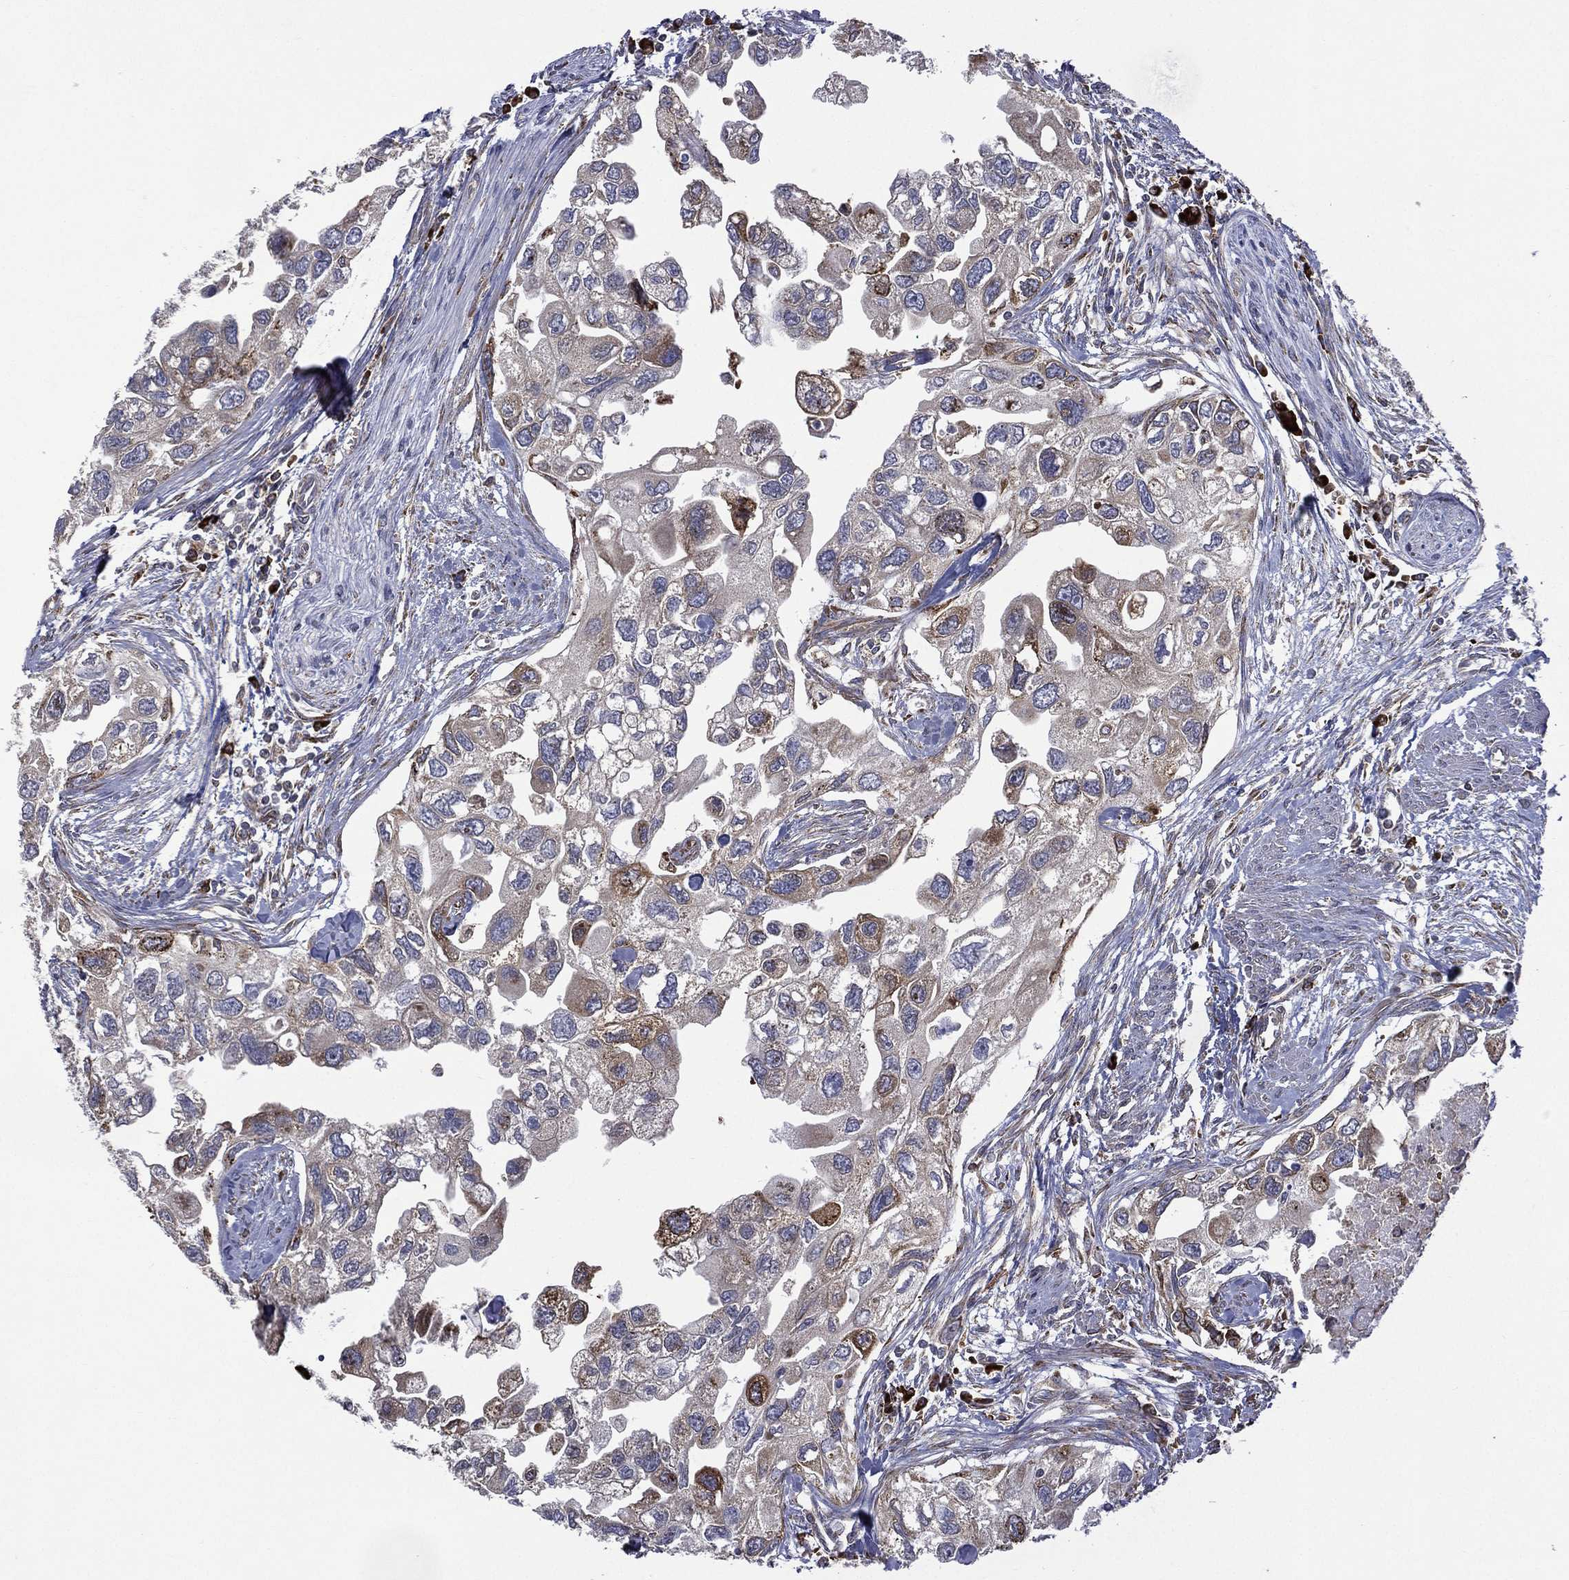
{"staining": {"intensity": "moderate", "quantity": "<25%", "location": "cytoplasmic/membranous"}, "tissue": "urothelial cancer", "cell_type": "Tumor cells", "image_type": "cancer", "snomed": [{"axis": "morphology", "description": "Urothelial carcinoma, High grade"}, {"axis": "topography", "description": "Urinary bladder"}], "caption": "Protein staining of high-grade urothelial carcinoma tissue reveals moderate cytoplasmic/membranous positivity in approximately <25% of tumor cells.", "gene": "C20orf96", "patient": {"sex": "male", "age": 59}}